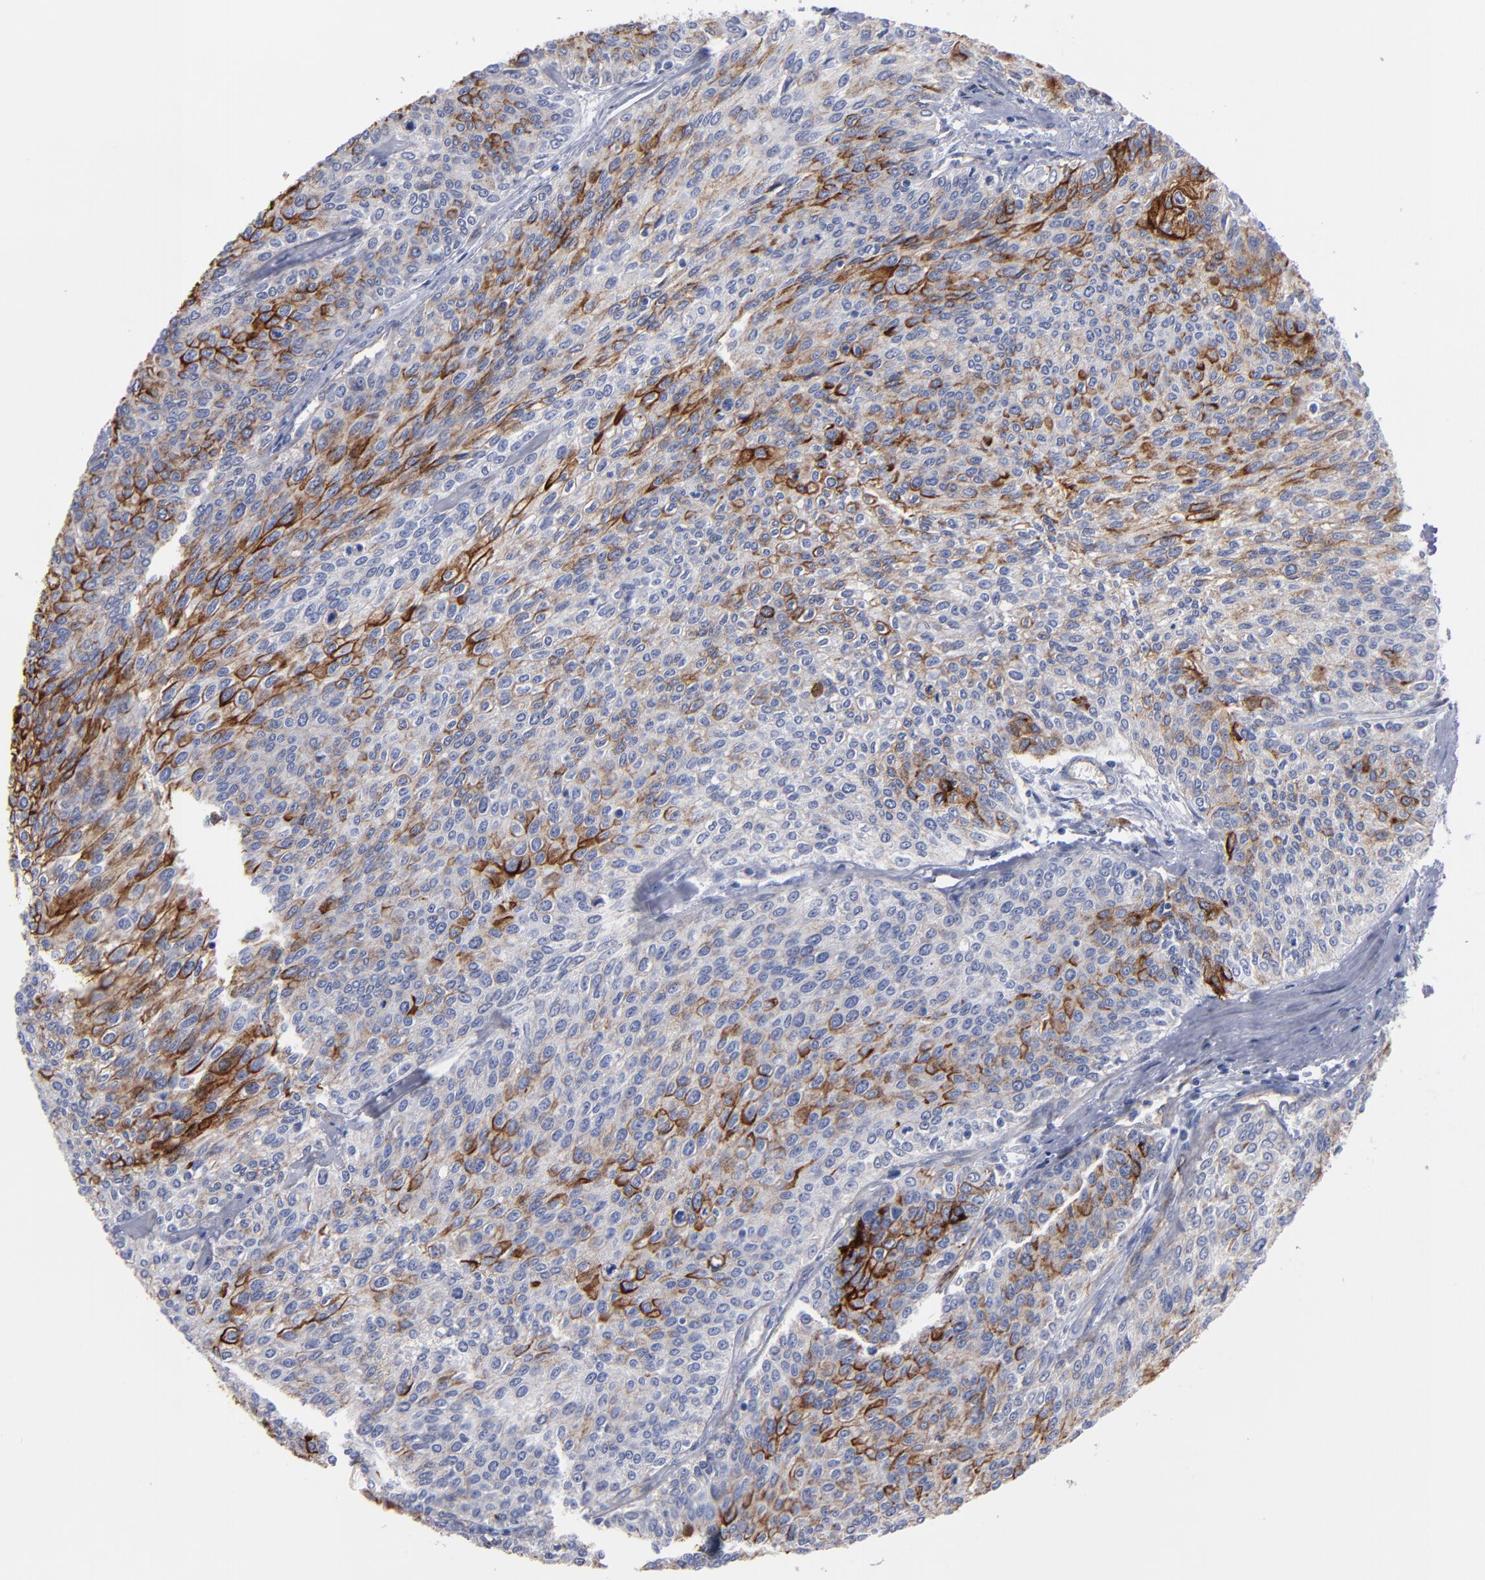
{"staining": {"intensity": "moderate", "quantity": "<25%", "location": "cytoplasmic/membranous"}, "tissue": "urothelial cancer", "cell_type": "Tumor cells", "image_type": "cancer", "snomed": [{"axis": "morphology", "description": "Urothelial carcinoma, Low grade"}, {"axis": "topography", "description": "Urinary bladder"}], "caption": "Immunohistochemistry image of urothelial cancer stained for a protein (brown), which reveals low levels of moderate cytoplasmic/membranous staining in approximately <25% of tumor cells.", "gene": "TM4SF1", "patient": {"sex": "female", "age": 73}}